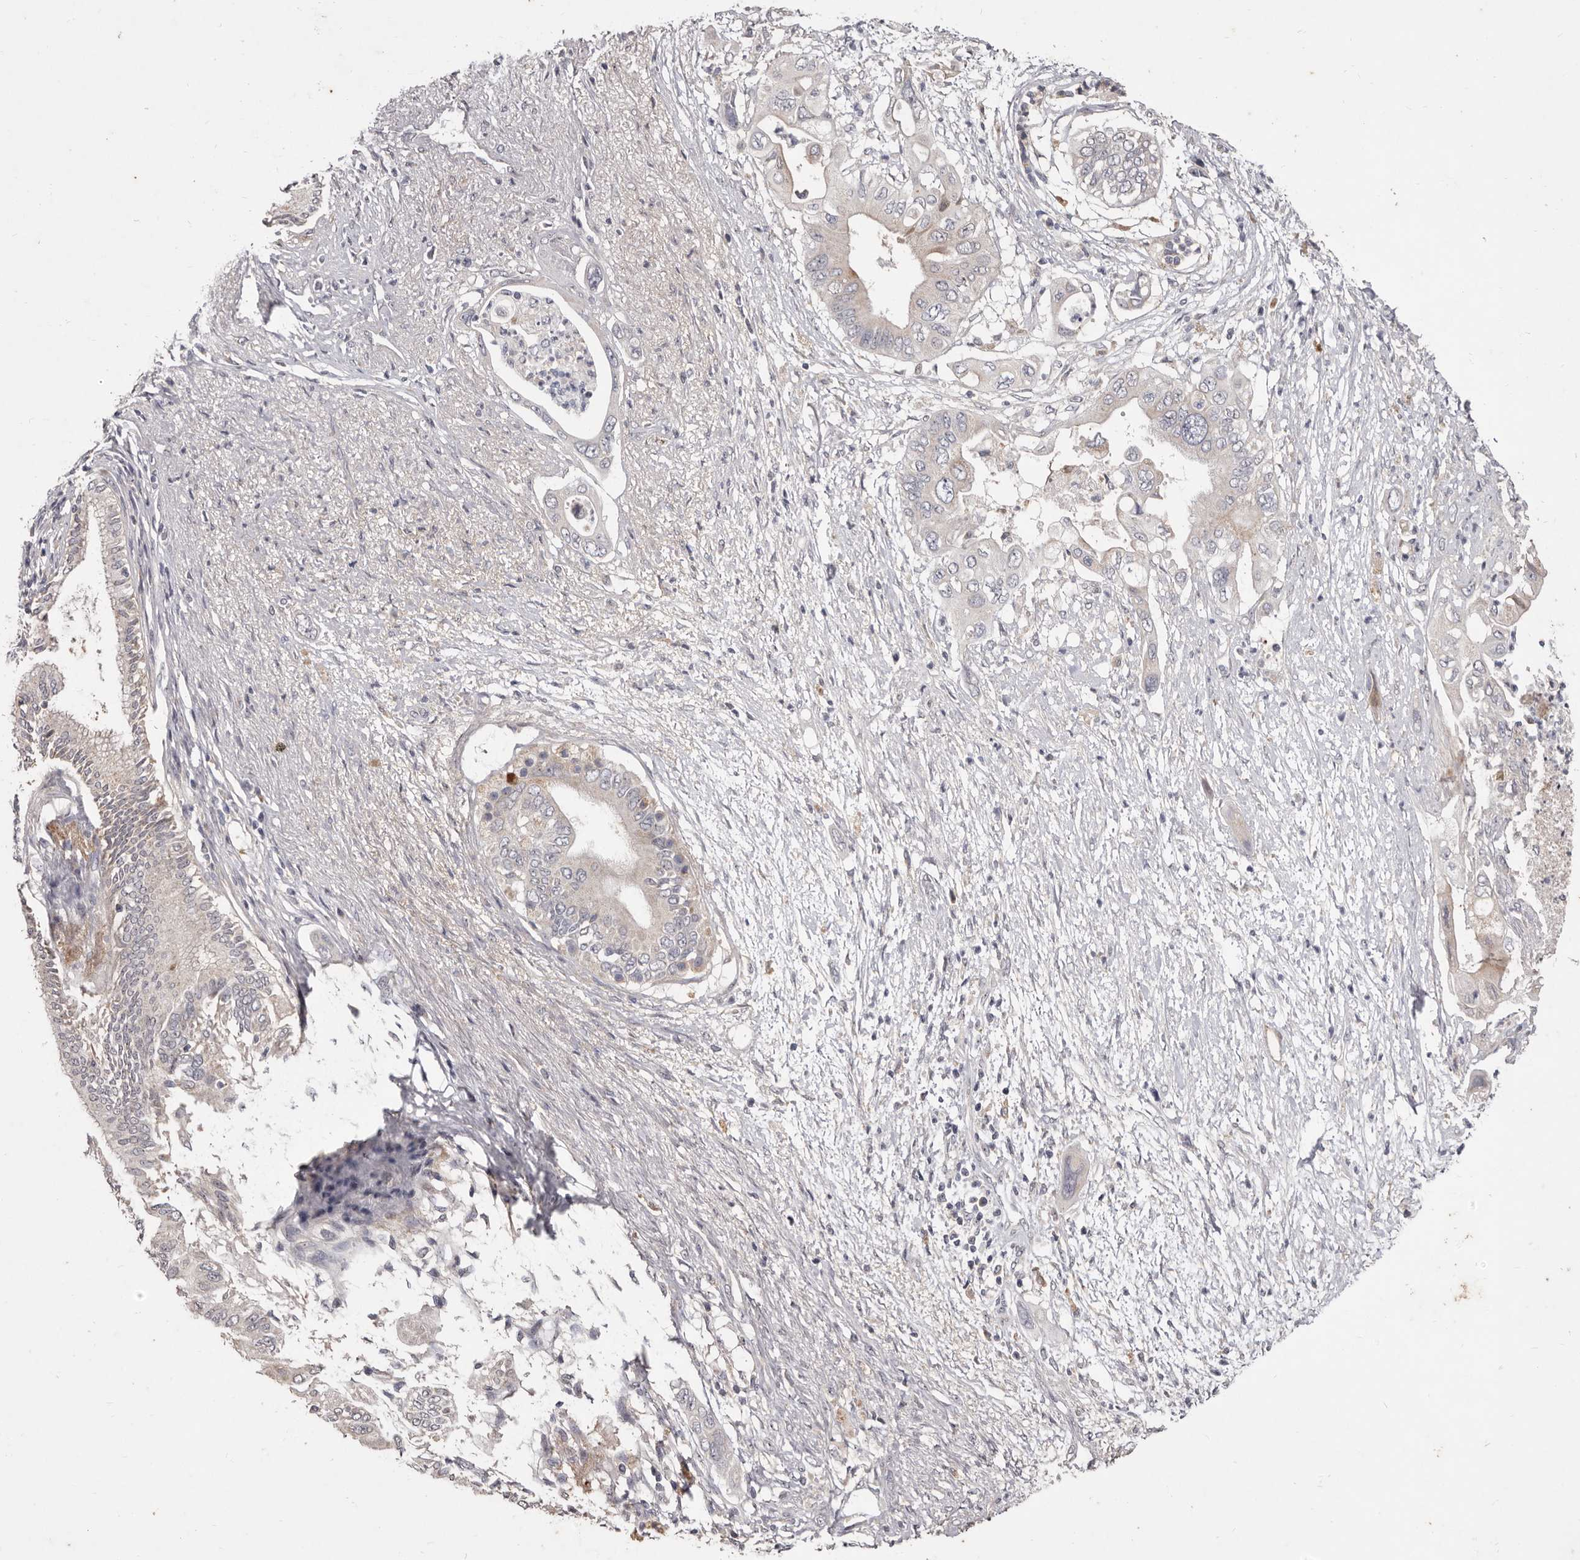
{"staining": {"intensity": "negative", "quantity": "none", "location": "none"}, "tissue": "pancreatic cancer", "cell_type": "Tumor cells", "image_type": "cancer", "snomed": [{"axis": "morphology", "description": "Adenocarcinoma, NOS"}, {"axis": "topography", "description": "Pancreas"}], "caption": "Pancreatic cancer was stained to show a protein in brown. There is no significant expression in tumor cells.", "gene": "FLAD1", "patient": {"sex": "male", "age": 66}}